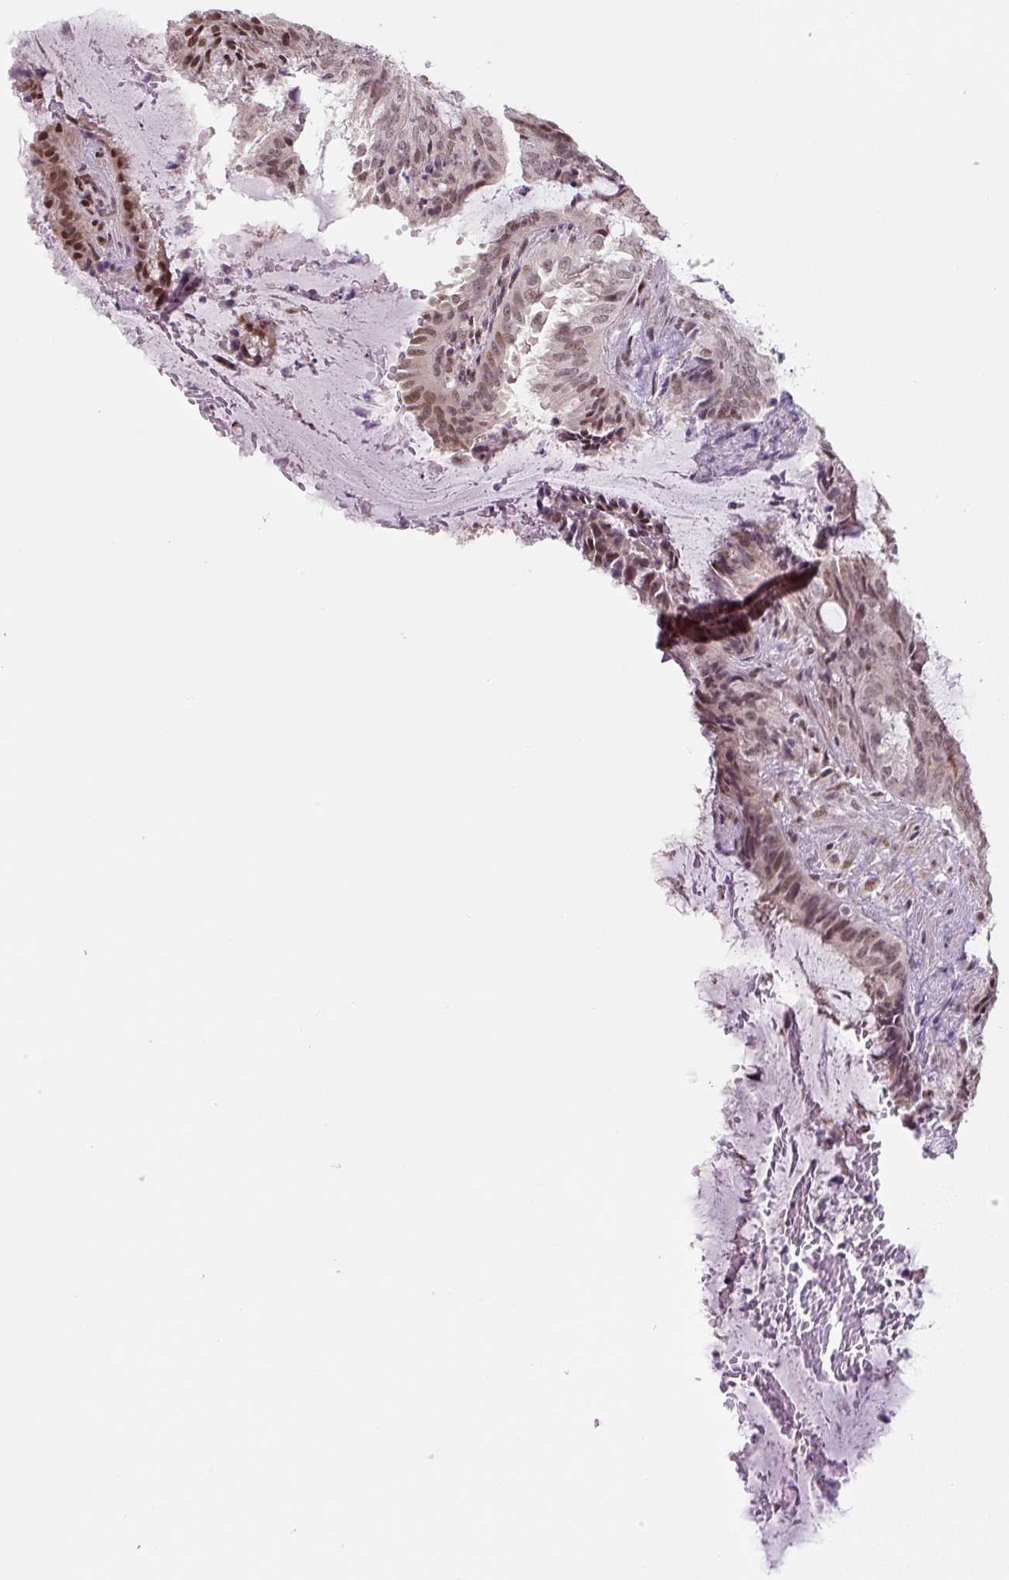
{"staining": {"intensity": "moderate", "quantity": "25%-75%", "location": "nuclear"}, "tissue": "endometrial cancer", "cell_type": "Tumor cells", "image_type": "cancer", "snomed": [{"axis": "morphology", "description": "Adenocarcinoma, NOS"}, {"axis": "topography", "description": "Endometrium"}], "caption": "This photomicrograph exhibits endometrial cancer (adenocarcinoma) stained with IHC to label a protein in brown. The nuclear of tumor cells show moderate positivity for the protein. Nuclei are counter-stained blue.", "gene": "TCFL5", "patient": {"sex": "female", "age": 51}}